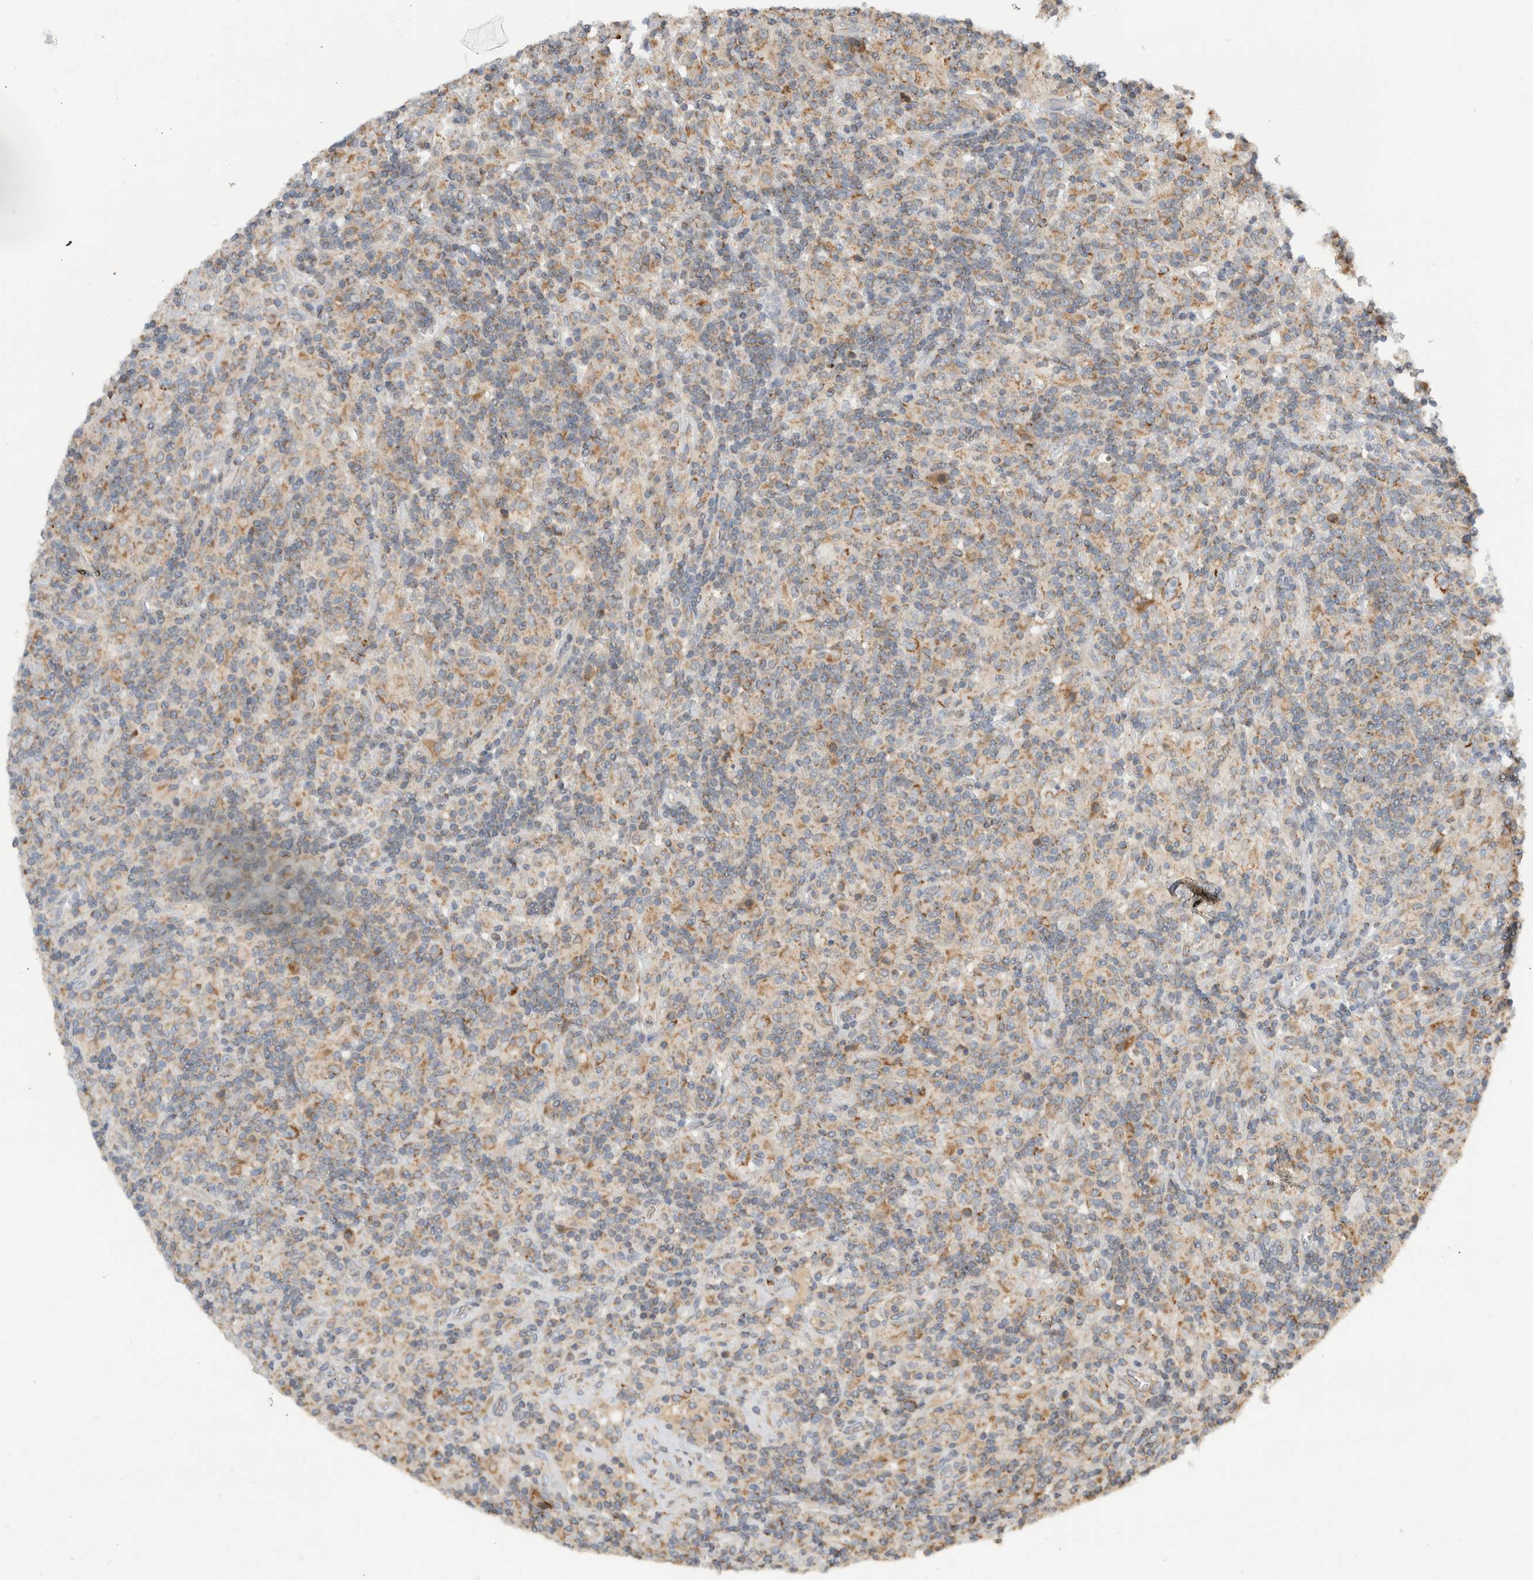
{"staining": {"intensity": "moderate", "quantity": "25%-75%", "location": "cytoplasmic/membranous"}, "tissue": "lymphoma", "cell_type": "Tumor cells", "image_type": "cancer", "snomed": [{"axis": "morphology", "description": "Hodgkin's disease, NOS"}, {"axis": "topography", "description": "Lymph node"}], "caption": "Tumor cells exhibit moderate cytoplasmic/membranous staining in approximately 25%-75% of cells in lymphoma. Nuclei are stained in blue.", "gene": "AMPD1", "patient": {"sex": "male", "age": 70}}